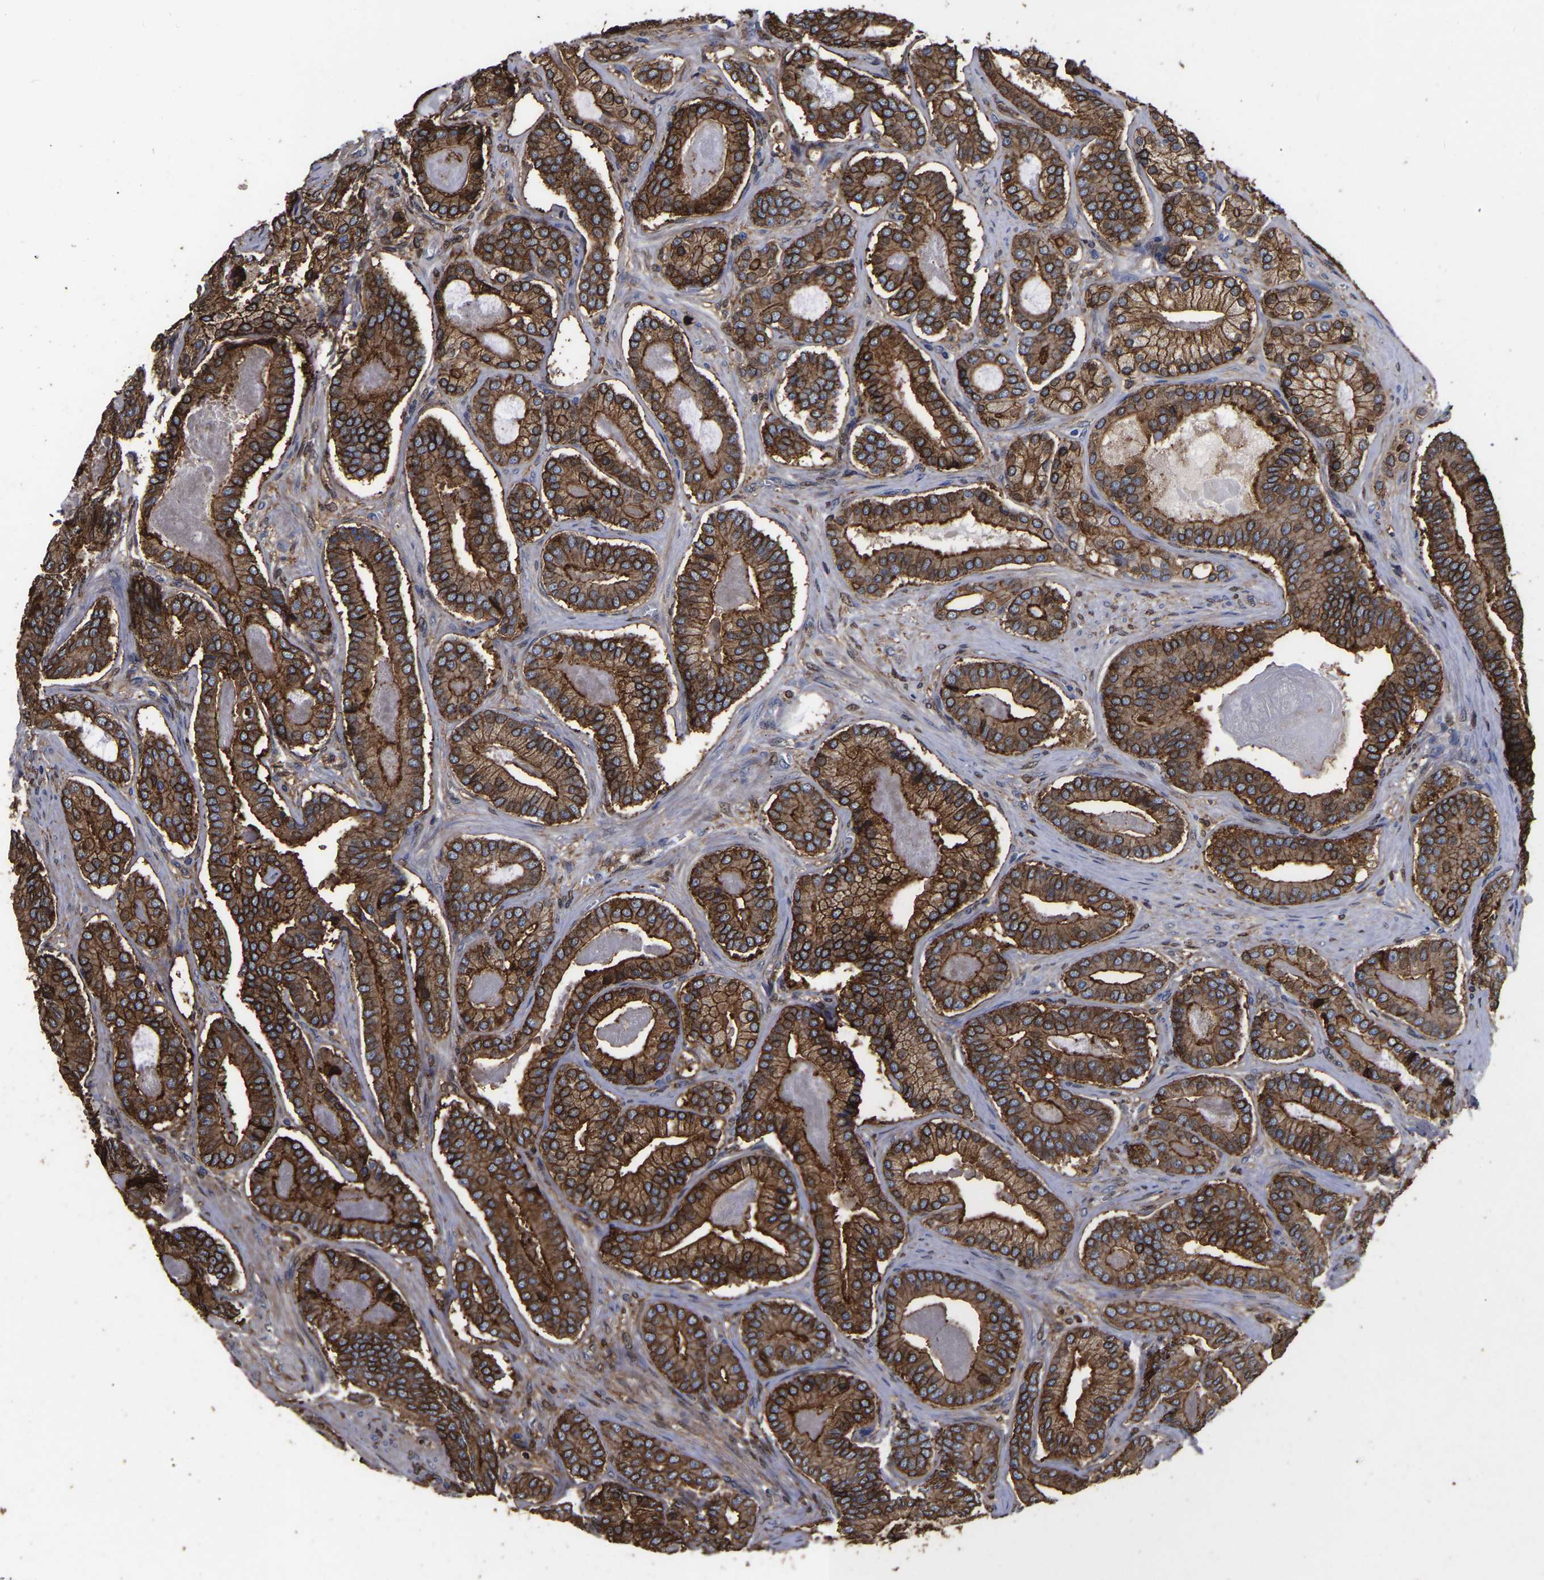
{"staining": {"intensity": "strong", "quantity": ">75%", "location": "cytoplasmic/membranous,nuclear"}, "tissue": "prostate cancer", "cell_type": "Tumor cells", "image_type": "cancer", "snomed": [{"axis": "morphology", "description": "Adenocarcinoma, High grade"}, {"axis": "topography", "description": "Prostate"}], "caption": "Human prostate cancer stained for a protein (brown) reveals strong cytoplasmic/membranous and nuclear positive expression in approximately >75% of tumor cells.", "gene": "LIF", "patient": {"sex": "male", "age": 60}}